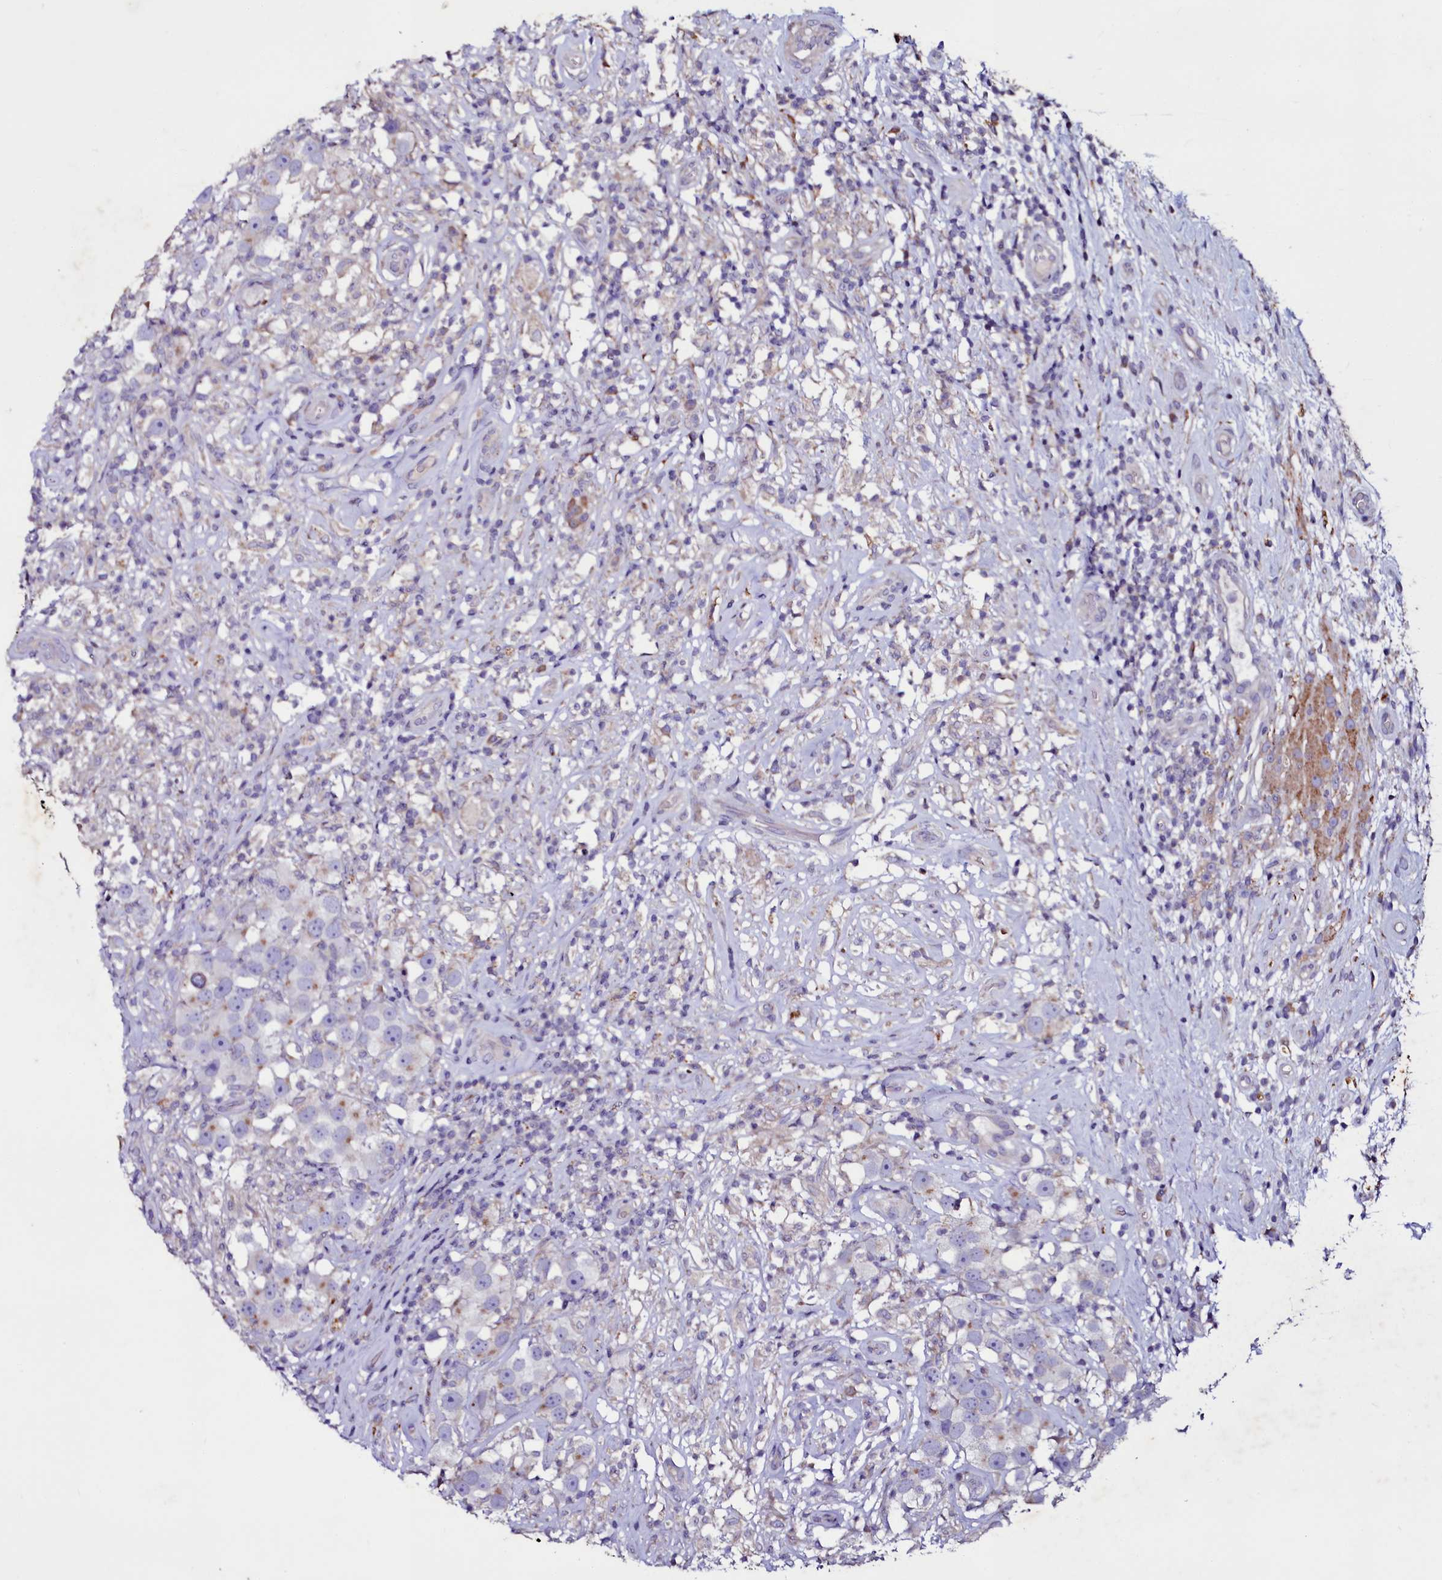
{"staining": {"intensity": "negative", "quantity": "none", "location": "none"}, "tissue": "testis cancer", "cell_type": "Tumor cells", "image_type": "cancer", "snomed": [{"axis": "morphology", "description": "Seminoma, NOS"}, {"axis": "topography", "description": "Testis"}], "caption": "Immunohistochemistry (IHC) histopathology image of testis seminoma stained for a protein (brown), which displays no staining in tumor cells.", "gene": "SELENOT", "patient": {"sex": "male", "age": 49}}